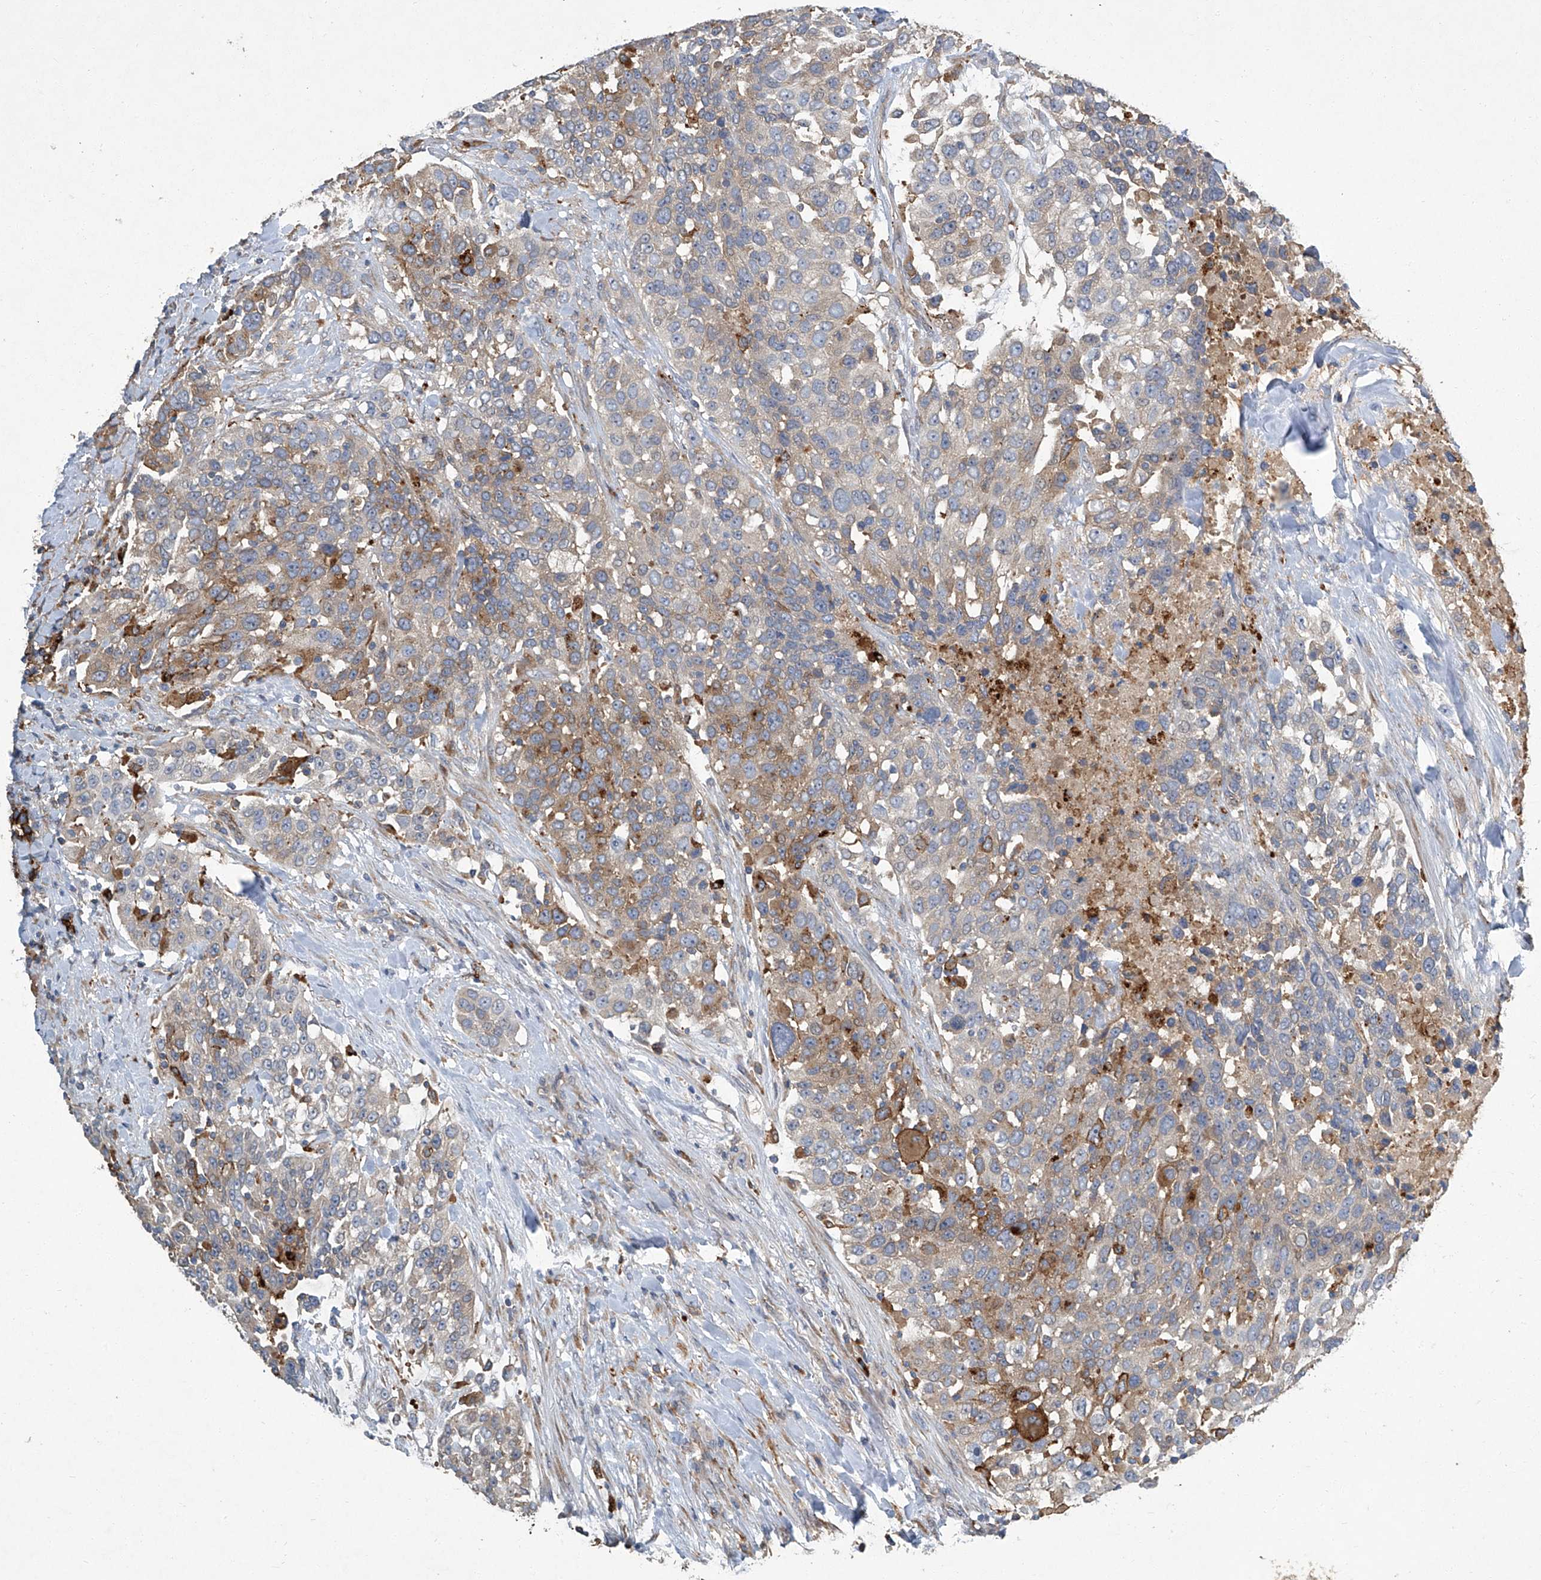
{"staining": {"intensity": "moderate", "quantity": "<25%", "location": "cytoplasmic/membranous"}, "tissue": "urothelial cancer", "cell_type": "Tumor cells", "image_type": "cancer", "snomed": [{"axis": "morphology", "description": "Urothelial carcinoma, High grade"}, {"axis": "topography", "description": "Urinary bladder"}], "caption": "This is an image of immunohistochemistry staining of urothelial cancer, which shows moderate staining in the cytoplasmic/membranous of tumor cells.", "gene": "FAM167A", "patient": {"sex": "female", "age": 80}}